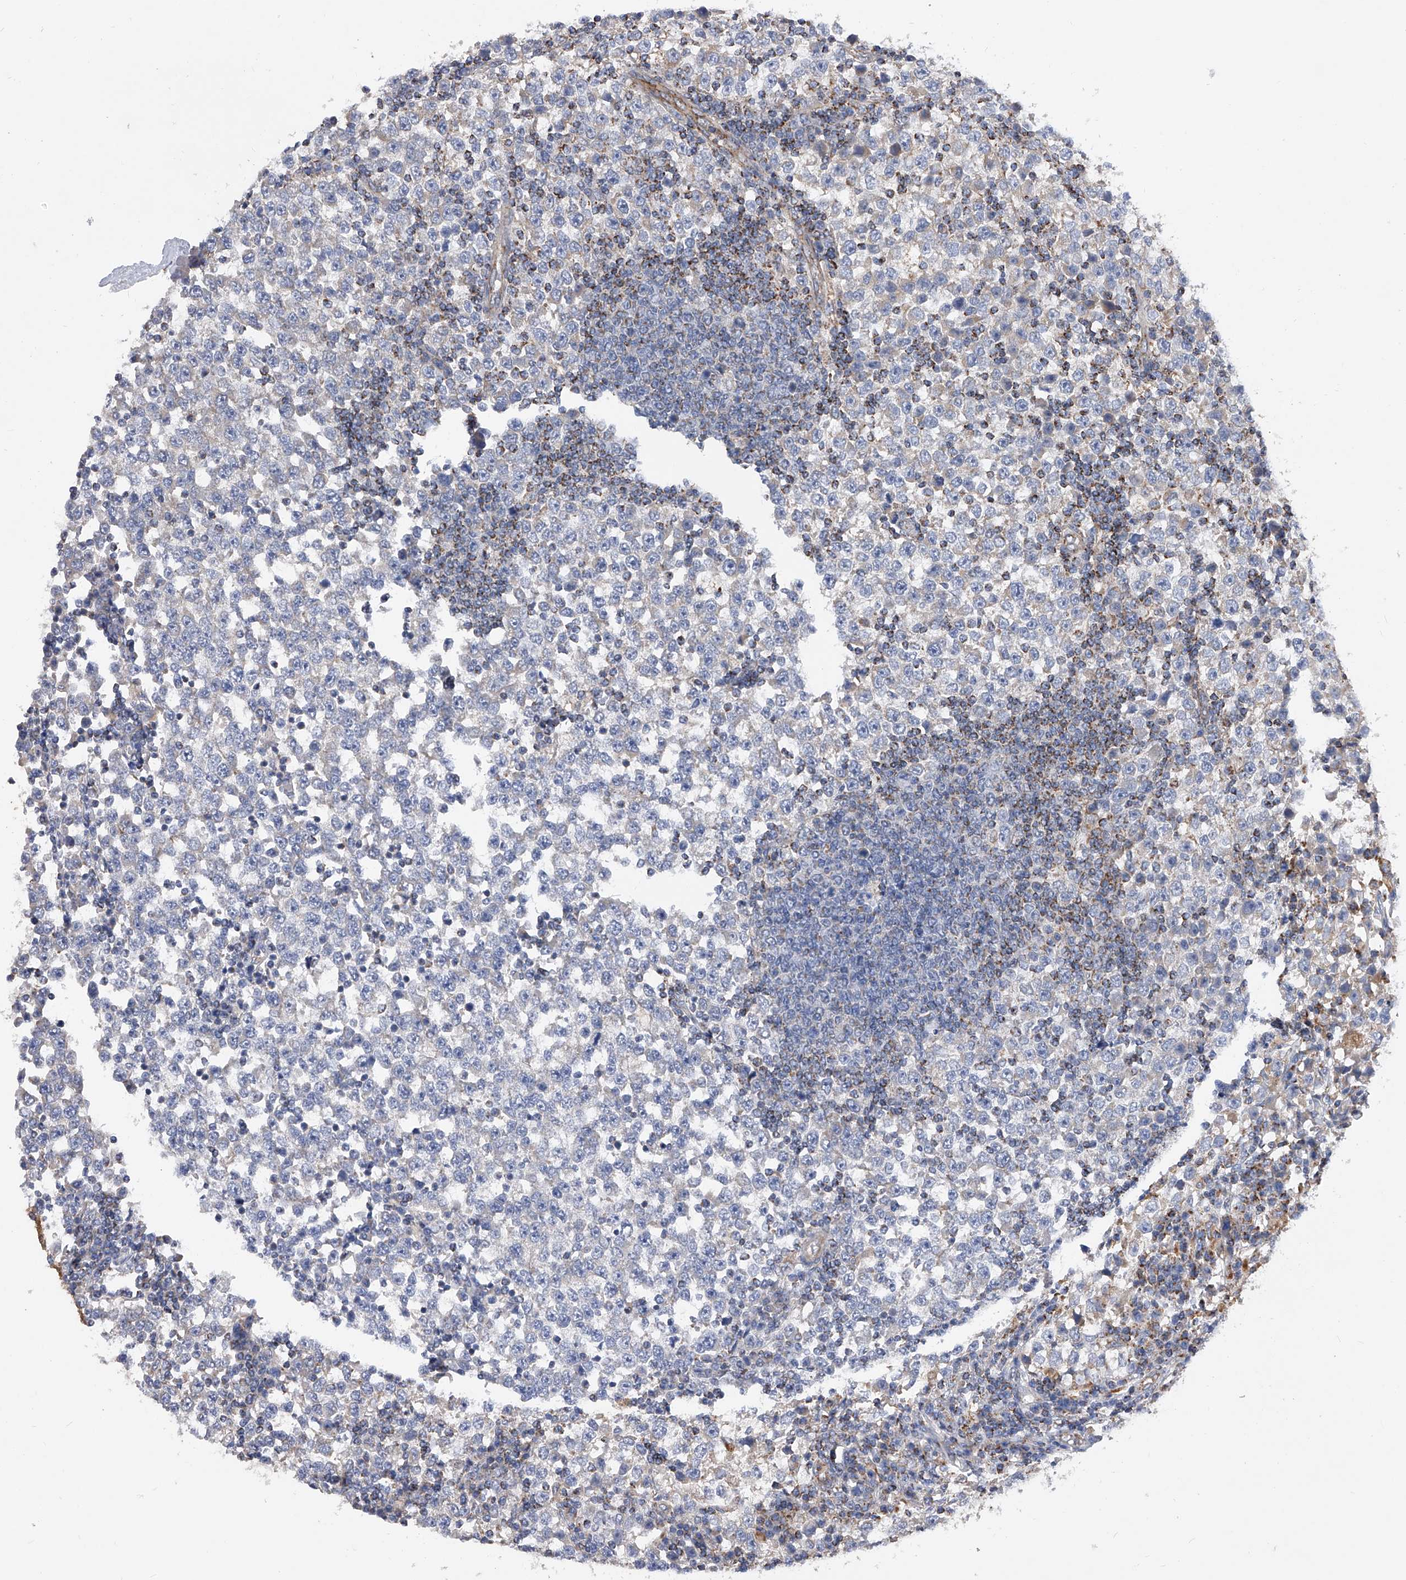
{"staining": {"intensity": "negative", "quantity": "none", "location": "none"}, "tissue": "testis cancer", "cell_type": "Tumor cells", "image_type": "cancer", "snomed": [{"axis": "morphology", "description": "Seminoma, NOS"}, {"axis": "topography", "description": "Testis"}], "caption": "Image shows no significant protein expression in tumor cells of testis seminoma.", "gene": "PDSS2", "patient": {"sex": "male", "age": 65}}